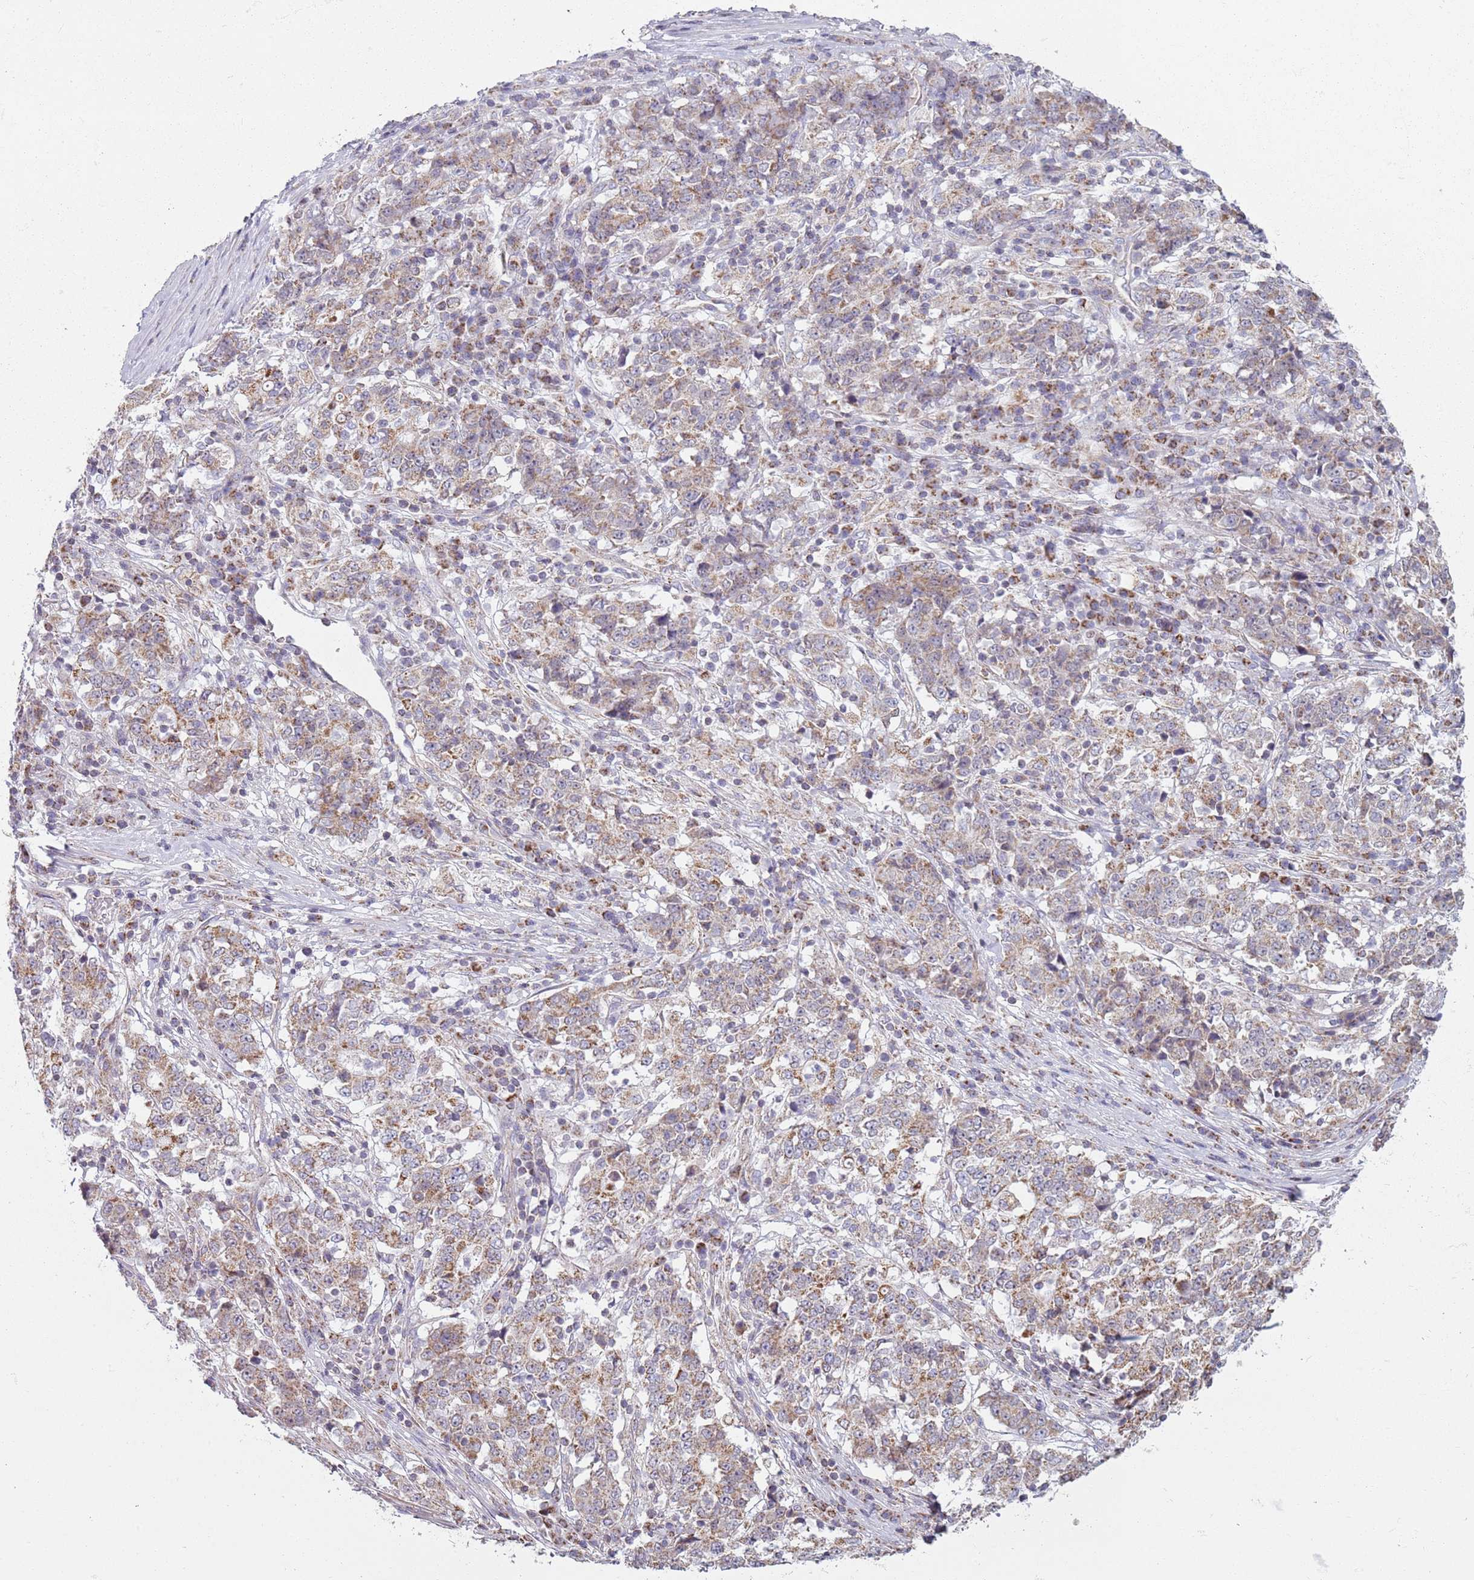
{"staining": {"intensity": "moderate", "quantity": "25%-75%", "location": "cytoplasmic/membranous"}, "tissue": "stomach cancer", "cell_type": "Tumor cells", "image_type": "cancer", "snomed": [{"axis": "morphology", "description": "Adenocarcinoma, NOS"}, {"axis": "topography", "description": "Stomach"}], "caption": "Protein expression analysis of human stomach cancer (adenocarcinoma) reveals moderate cytoplasmic/membranous expression in about 25%-75% of tumor cells.", "gene": "GAS8", "patient": {"sex": "male", "age": 59}}